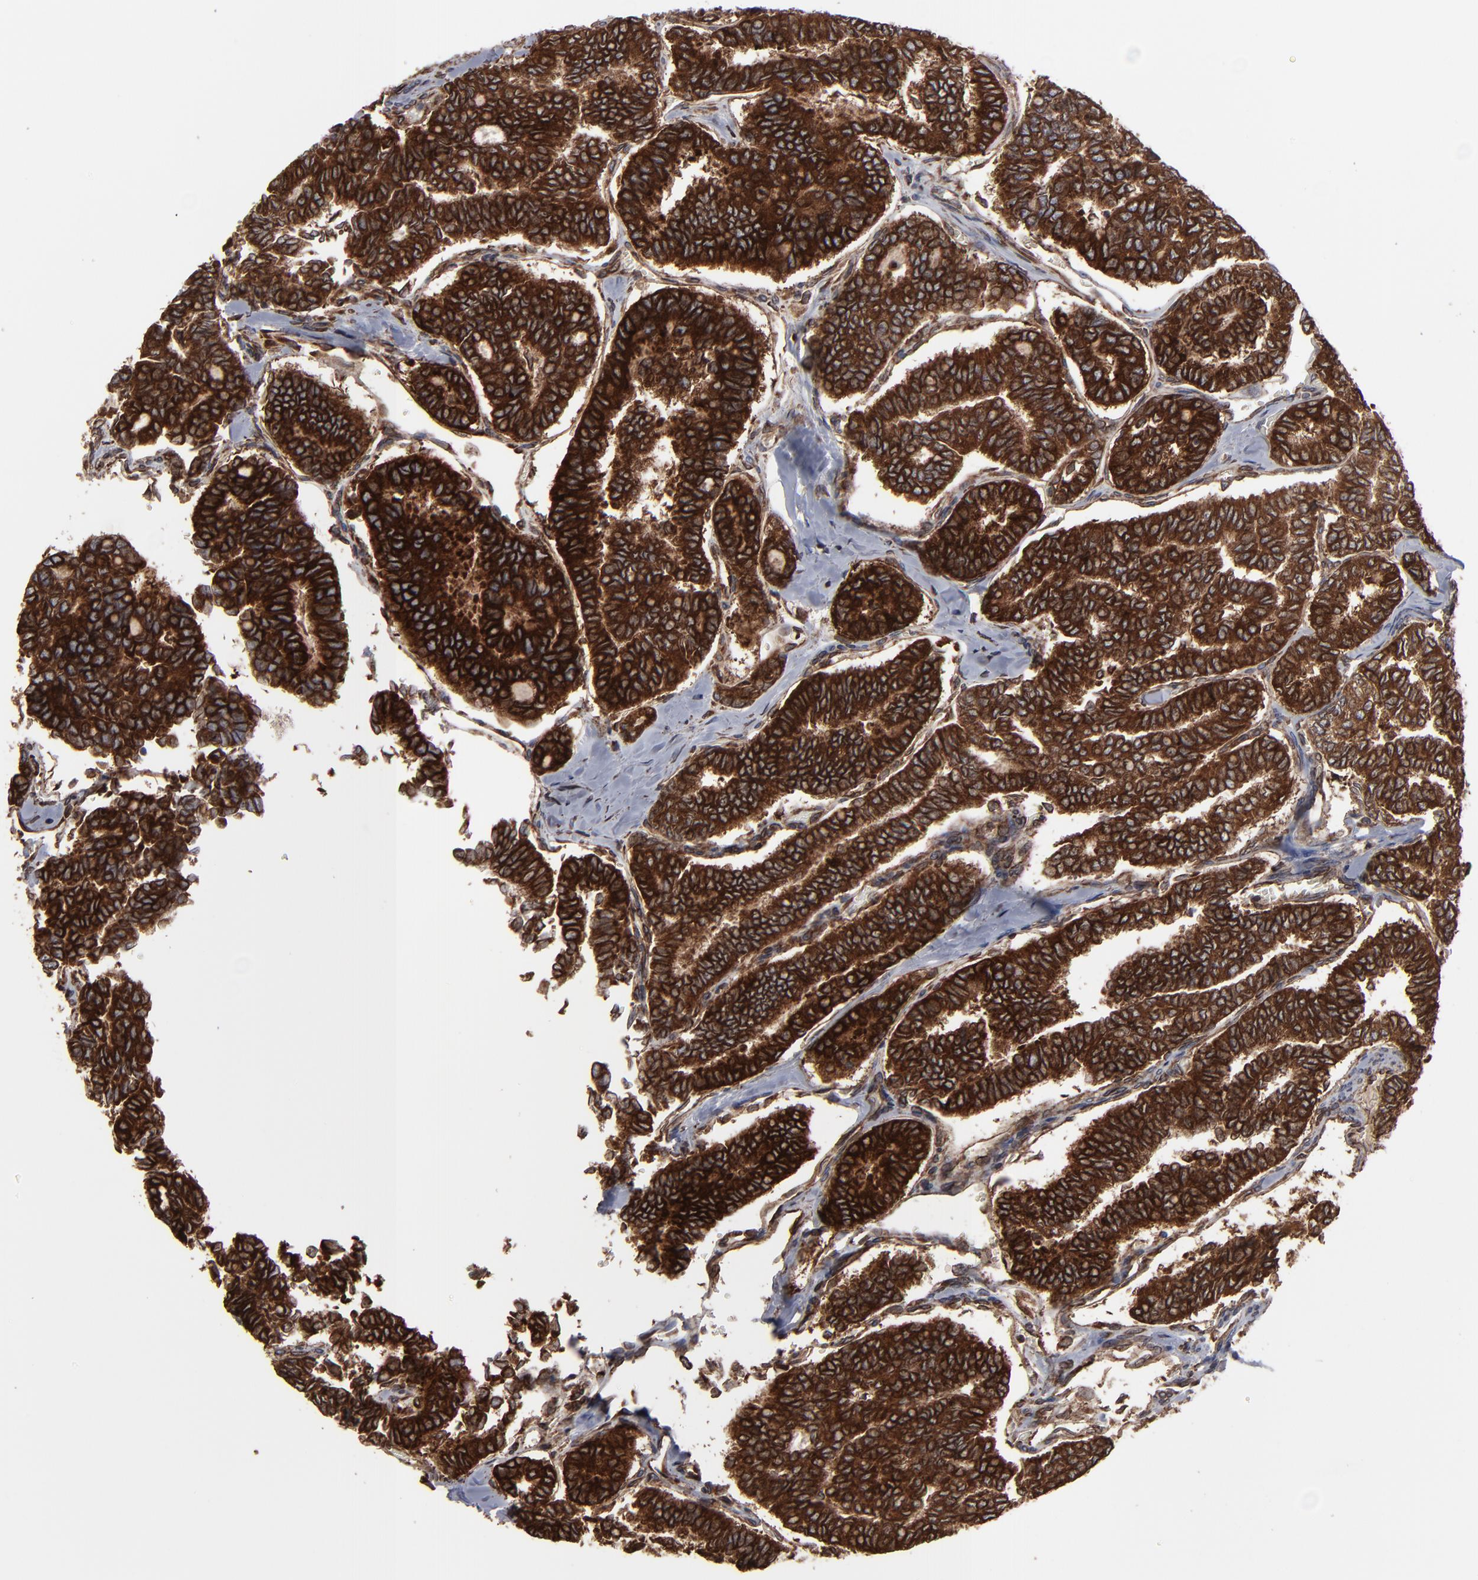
{"staining": {"intensity": "strong", "quantity": ">75%", "location": "cytoplasmic/membranous"}, "tissue": "thyroid cancer", "cell_type": "Tumor cells", "image_type": "cancer", "snomed": [{"axis": "morphology", "description": "Papillary adenocarcinoma, NOS"}, {"axis": "topography", "description": "Thyroid gland"}], "caption": "Protein positivity by IHC shows strong cytoplasmic/membranous expression in about >75% of tumor cells in thyroid cancer (papillary adenocarcinoma).", "gene": "CNIH1", "patient": {"sex": "female", "age": 35}}